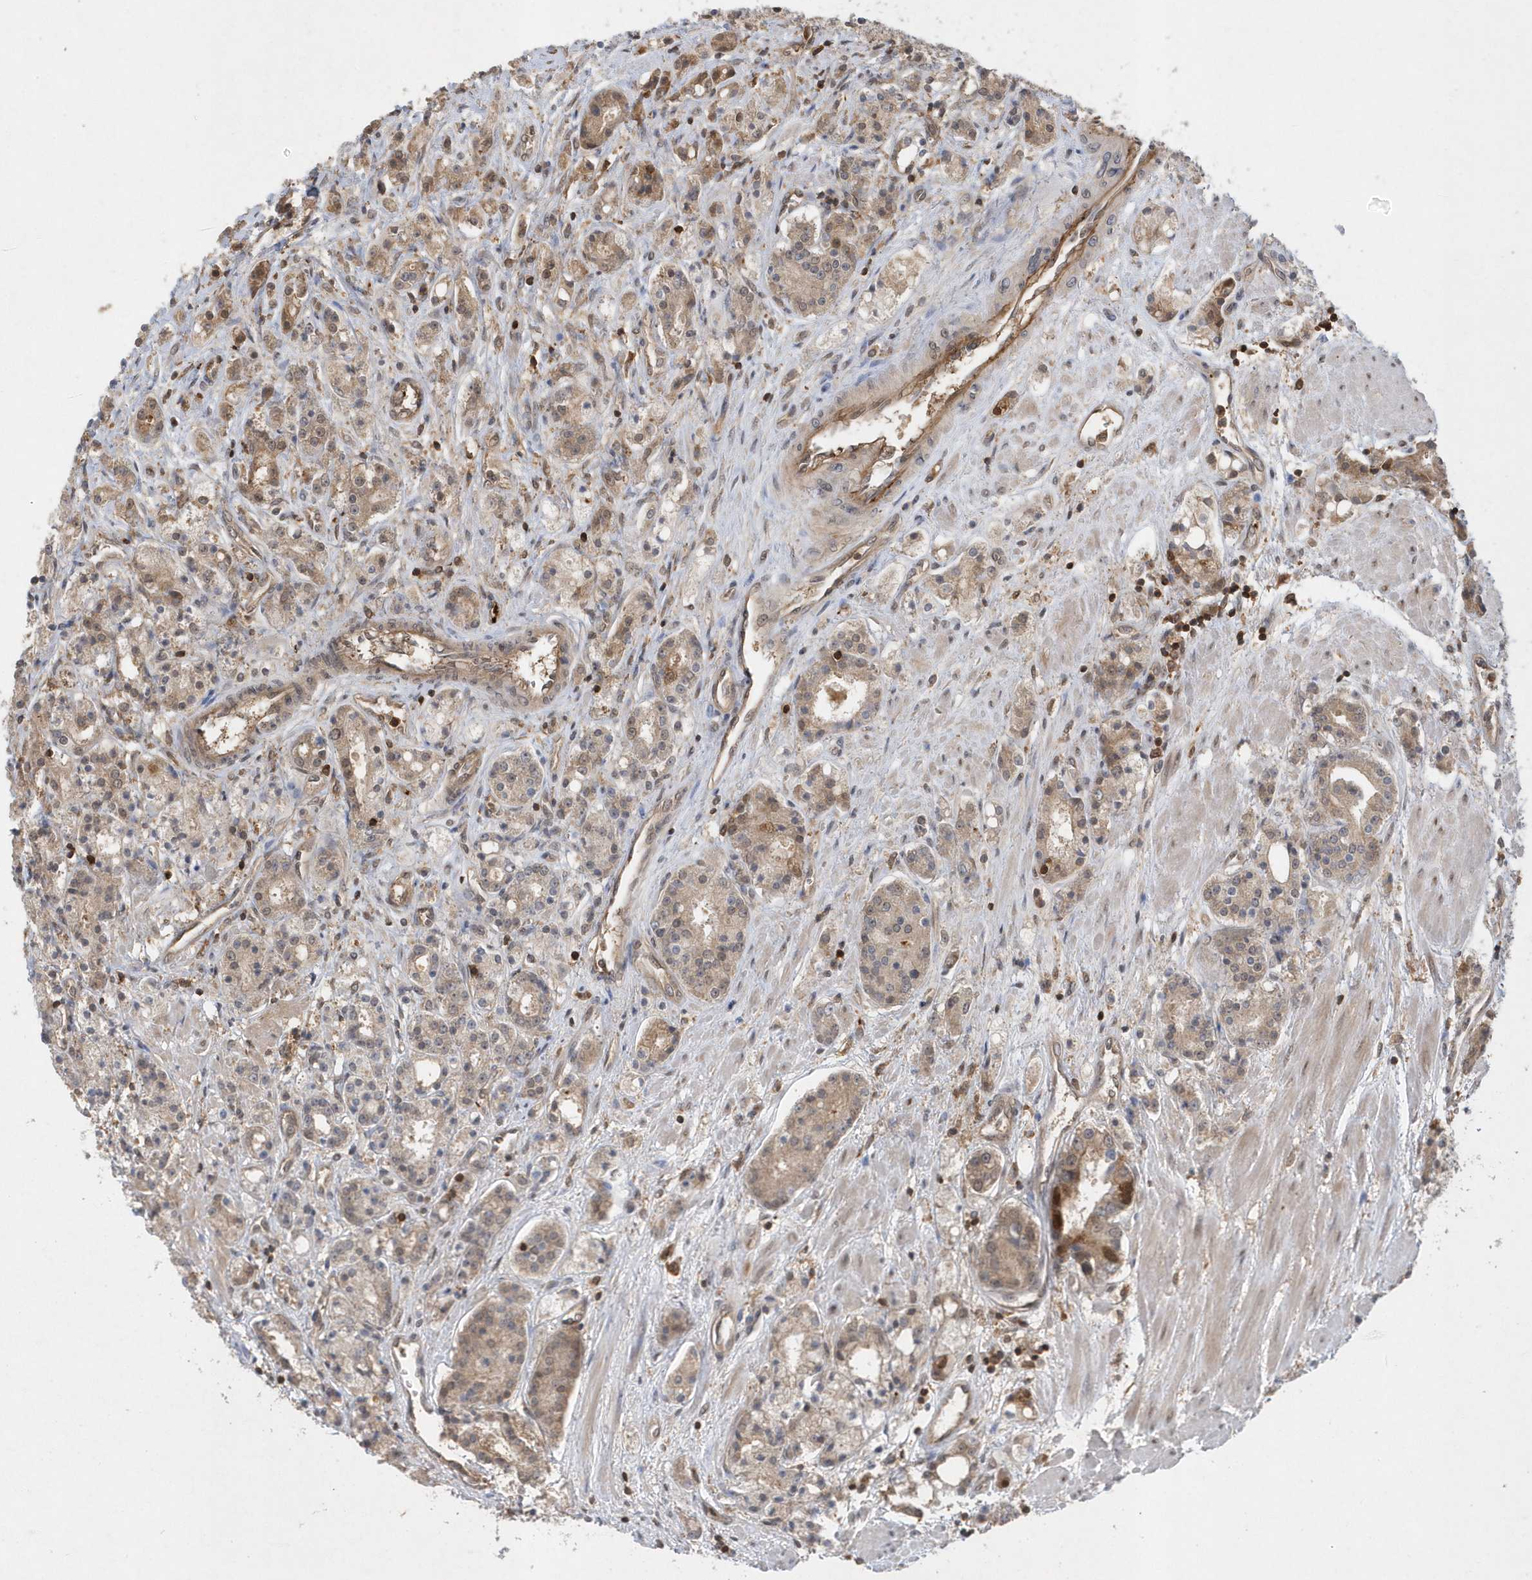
{"staining": {"intensity": "weak", "quantity": "25%-75%", "location": "cytoplasmic/membranous,nuclear"}, "tissue": "prostate cancer", "cell_type": "Tumor cells", "image_type": "cancer", "snomed": [{"axis": "morphology", "description": "Adenocarcinoma, High grade"}, {"axis": "topography", "description": "Prostate"}], "caption": "Weak cytoplasmic/membranous and nuclear expression is appreciated in approximately 25%-75% of tumor cells in prostate adenocarcinoma (high-grade).", "gene": "ACYP1", "patient": {"sex": "male", "age": 60}}